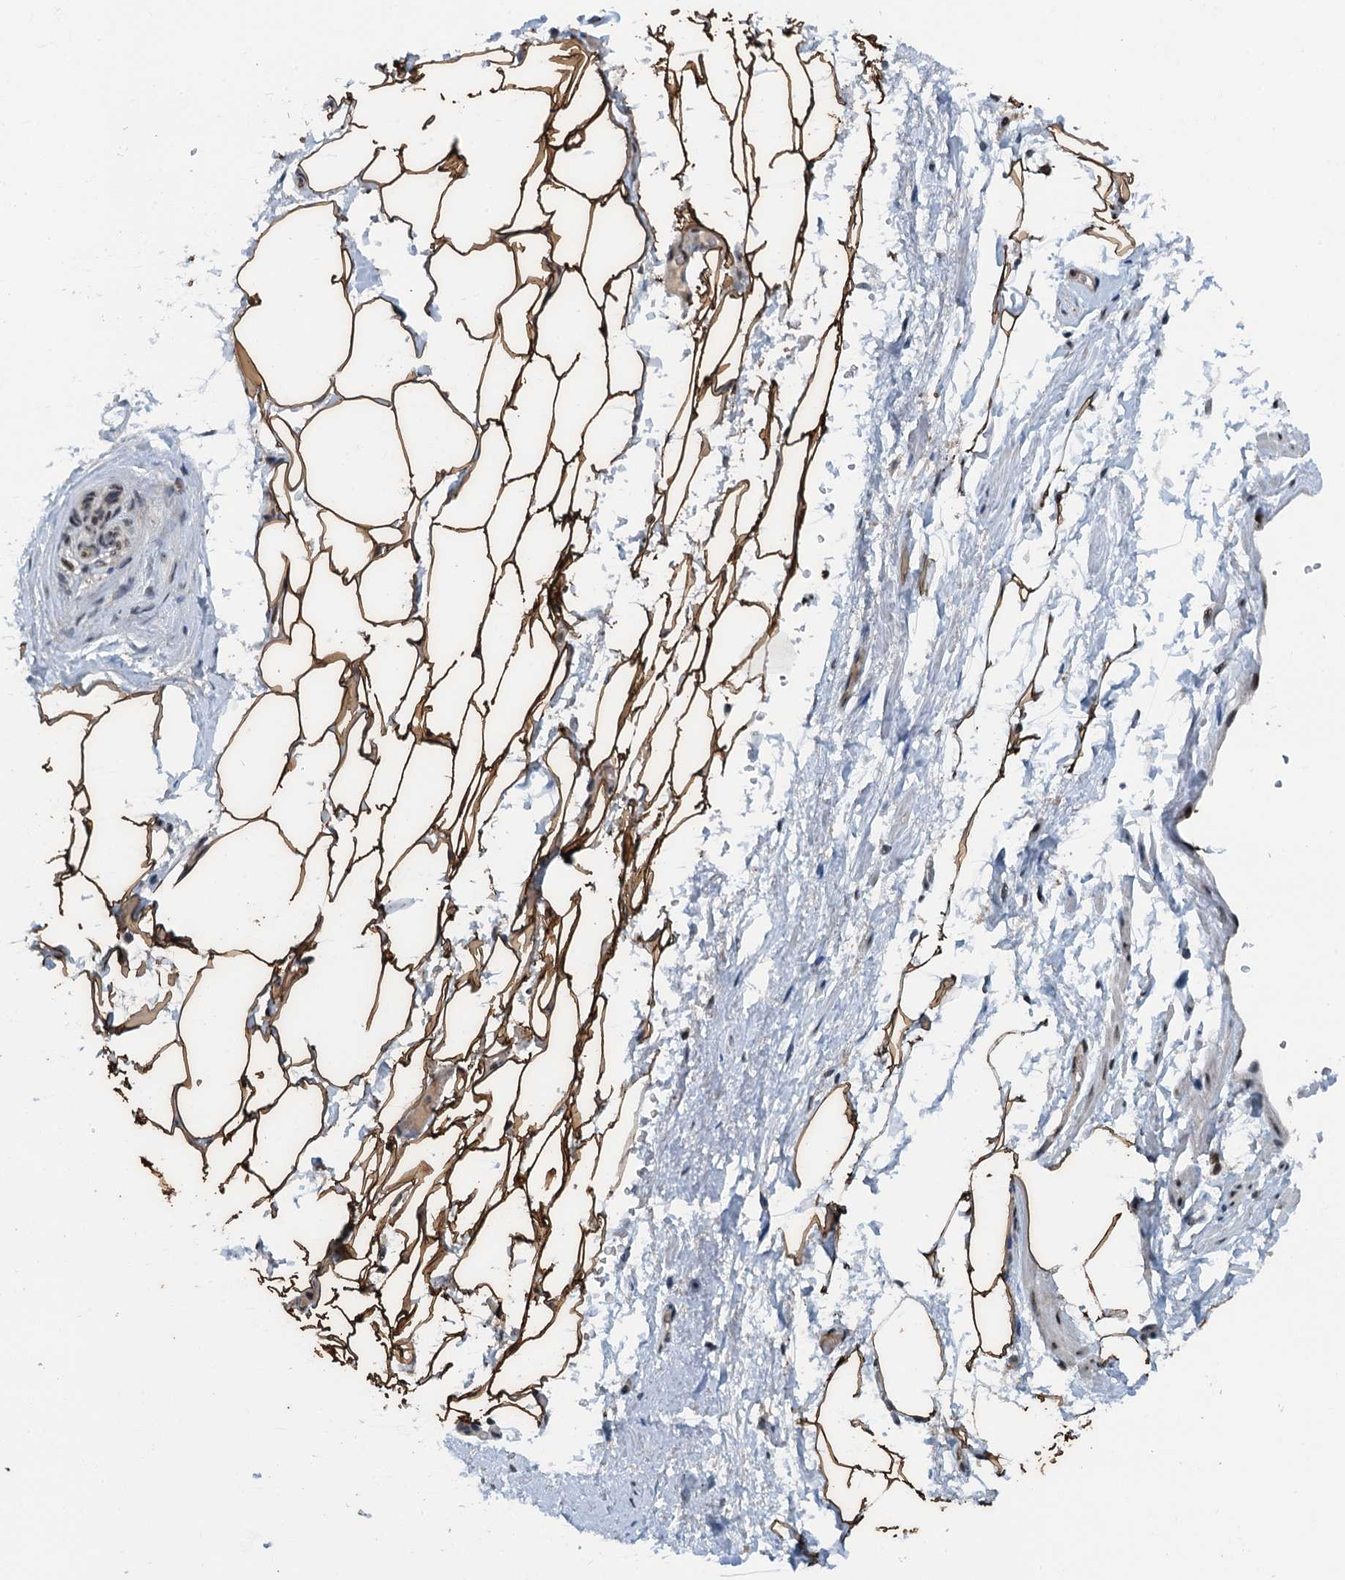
{"staining": {"intensity": "strong", "quantity": ">75%", "location": "cytoplasmic/membranous,nuclear"}, "tissue": "adipose tissue", "cell_type": "Adipocytes", "image_type": "normal", "snomed": [{"axis": "morphology", "description": "Normal tissue, NOS"}, {"axis": "morphology", "description": "Adenocarcinoma, Low grade"}, {"axis": "topography", "description": "Prostate"}, {"axis": "topography", "description": "Peripheral nerve tissue"}], "caption": "Immunohistochemistry micrograph of unremarkable adipose tissue: human adipose tissue stained using IHC displays high levels of strong protein expression localized specifically in the cytoplasmic/membranous,nuclear of adipocytes, appearing as a cytoplasmic/membranous,nuclear brown color.", "gene": "MTA3", "patient": {"sex": "male", "age": 63}}